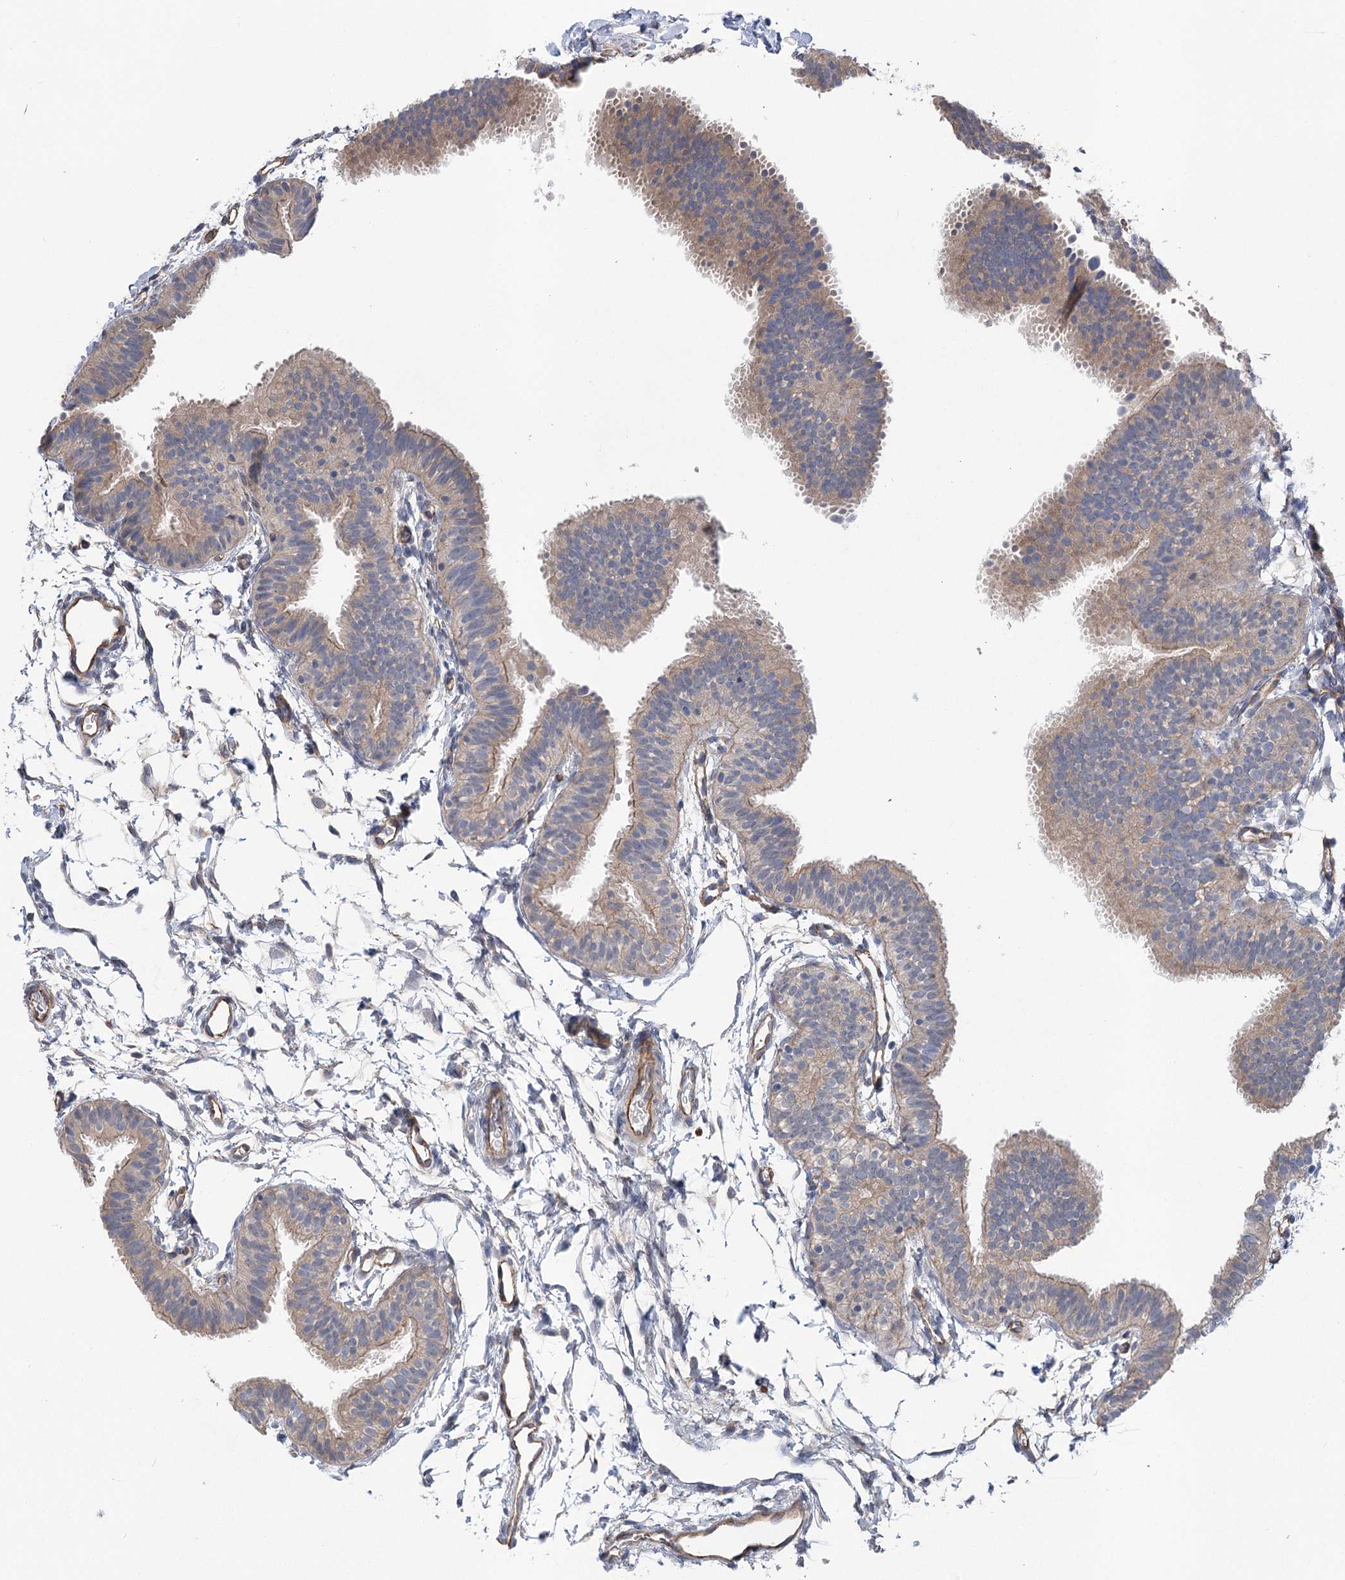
{"staining": {"intensity": "weak", "quantity": "25%-75%", "location": "cytoplasmic/membranous"}, "tissue": "fallopian tube", "cell_type": "Glandular cells", "image_type": "normal", "snomed": [{"axis": "morphology", "description": "Normal tissue, NOS"}, {"axis": "topography", "description": "Fallopian tube"}], "caption": "IHC of benign fallopian tube shows low levels of weak cytoplasmic/membranous staining in about 25%-75% of glandular cells.", "gene": "RWDD4", "patient": {"sex": "female", "age": 35}}